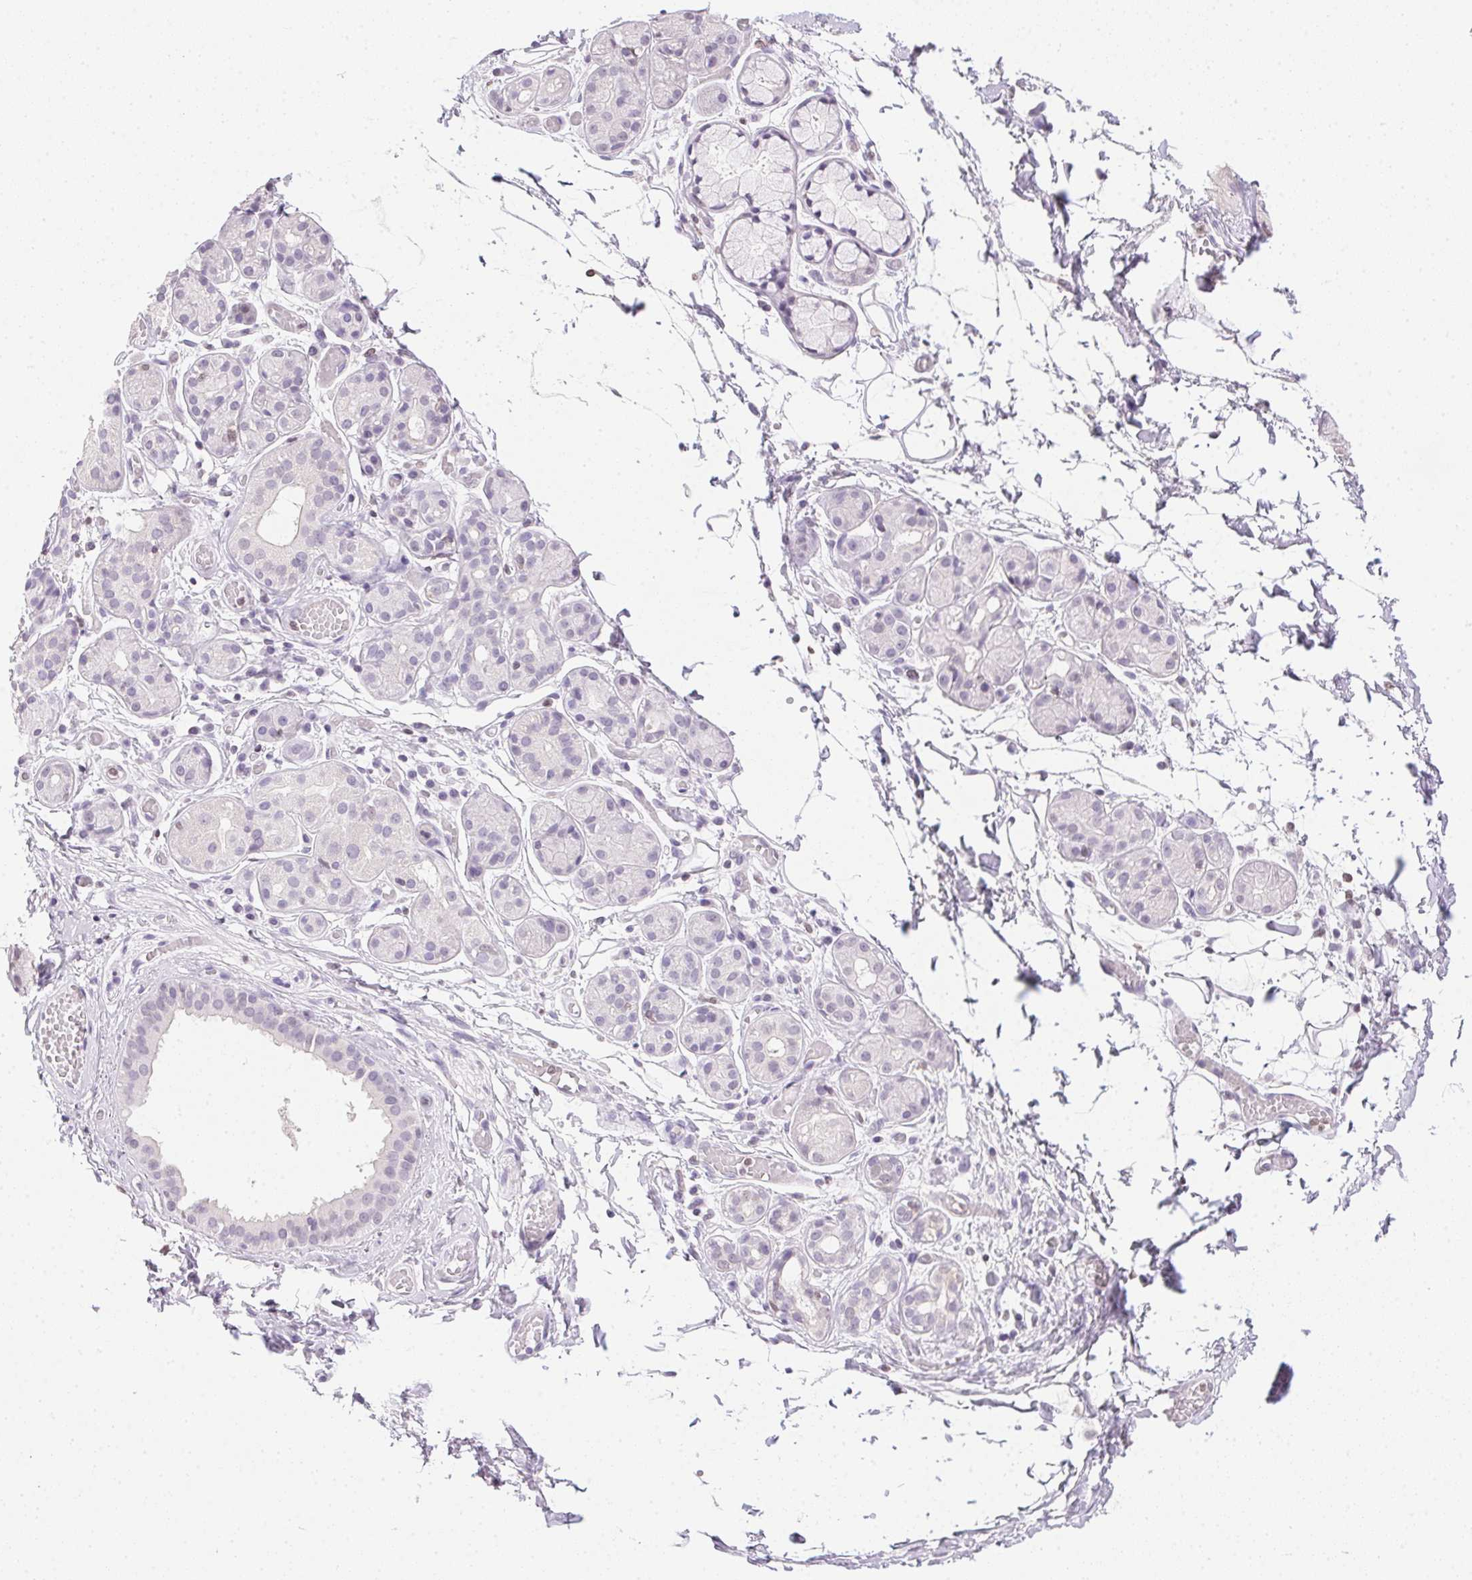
{"staining": {"intensity": "negative", "quantity": "none", "location": "none"}, "tissue": "salivary gland", "cell_type": "Glandular cells", "image_type": "normal", "snomed": [{"axis": "morphology", "description": "Normal tissue, NOS"}, {"axis": "topography", "description": "Salivary gland"}, {"axis": "topography", "description": "Peripheral nerve tissue"}], "caption": "DAB (3,3'-diaminobenzidine) immunohistochemical staining of benign human salivary gland demonstrates no significant expression in glandular cells. Brightfield microscopy of IHC stained with DAB (brown) and hematoxylin (blue), captured at high magnification.", "gene": "PRL", "patient": {"sex": "male", "age": 71}}